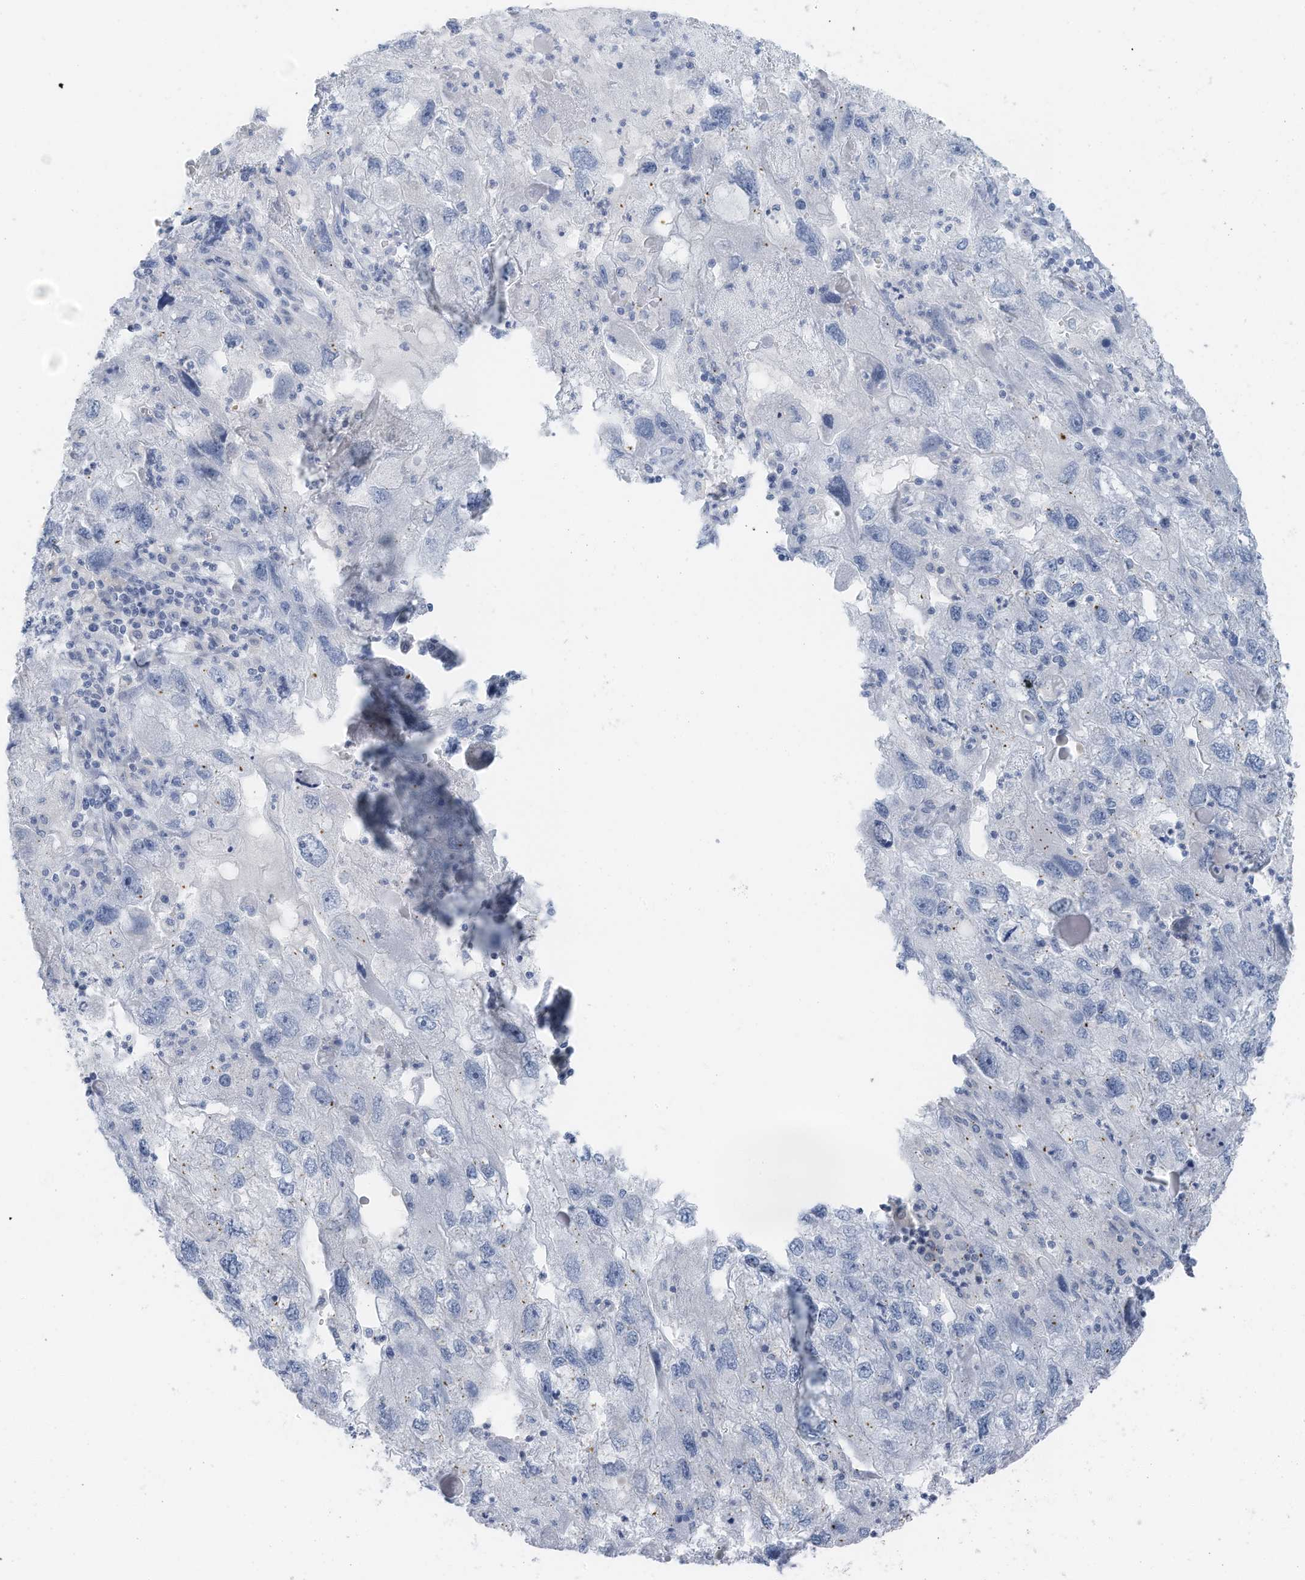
{"staining": {"intensity": "negative", "quantity": "none", "location": "none"}, "tissue": "endometrial cancer", "cell_type": "Tumor cells", "image_type": "cancer", "snomed": [{"axis": "morphology", "description": "Adenocarcinoma, NOS"}, {"axis": "topography", "description": "Endometrium"}], "caption": "High power microscopy micrograph of an immunohistochemistry (IHC) photomicrograph of endometrial cancer (adenocarcinoma), revealing no significant expression in tumor cells. (Brightfield microscopy of DAB (3,3'-diaminobenzidine) immunohistochemistry at high magnification).", "gene": "SLC25A43", "patient": {"sex": "female", "age": 49}}